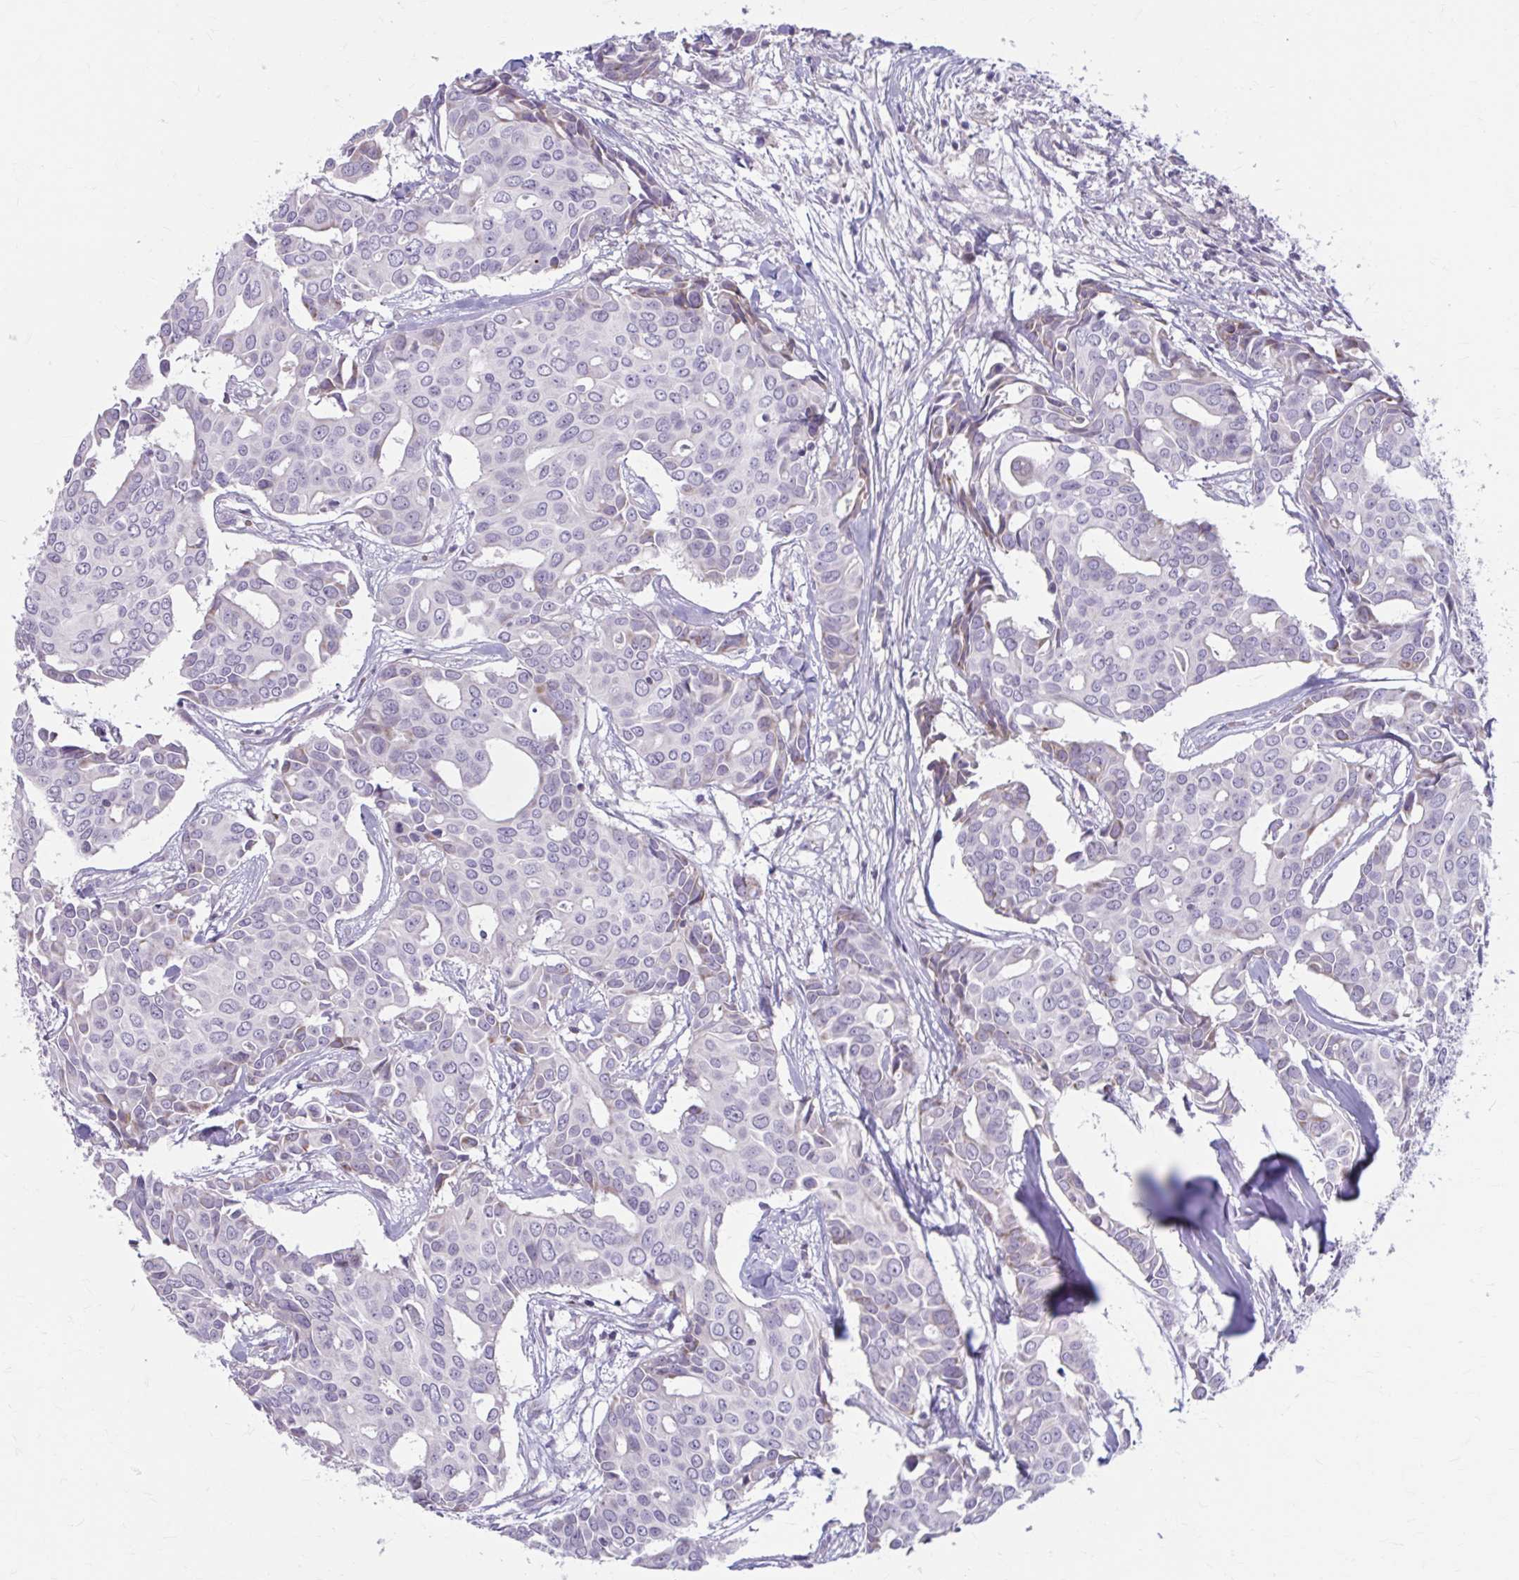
{"staining": {"intensity": "weak", "quantity": "<25%", "location": "cytoplasmic/membranous"}, "tissue": "breast cancer", "cell_type": "Tumor cells", "image_type": "cancer", "snomed": [{"axis": "morphology", "description": "Duct carcinoma"}, {"axis": "topography", "description": "Breast"}], "caption": "DAB immunohistochemical staining of human breast cancer shows no significant expression in tumor cells.", "gene": "MSMO1", "patient": {"sex": "female", "age": 54}}